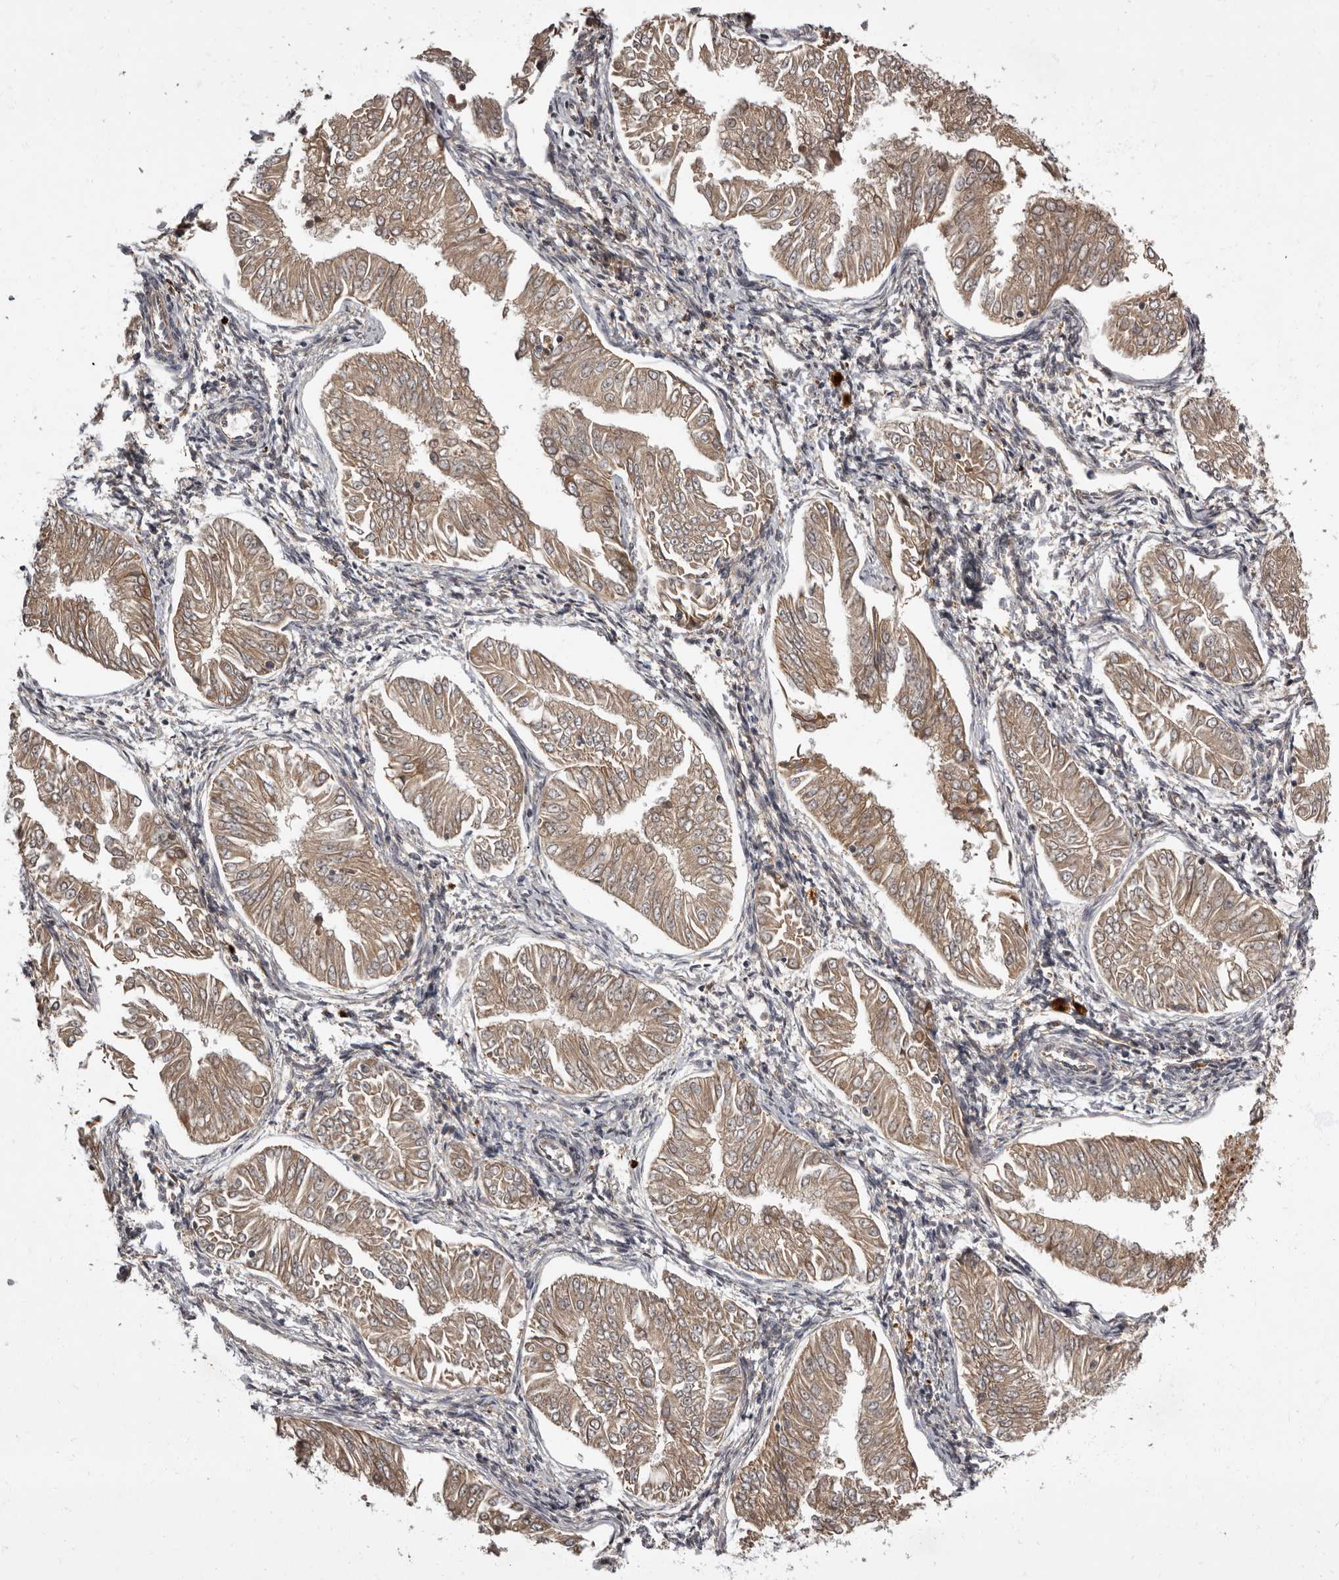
{"staining": {"intensity": "moderate", "quantity": ">75%", "location": "cytoplasmic/membranous"}, "tissue": "endometrial cancer", "cell_type": "Tumor cells", "image_type": "cancer", "snomed": [{"axis": "morphology", "description": "Adenocarcinoma, NOS"}, {"axis": "topography", "description": "Endometrium"}], "caption": "Adenocarcinoma (endometrial) stained with immunohistochemistry demonstrates moderate cytoplasmic/membranous staining in about >75% of tumor cells. (DAB (3,3'-diaminobenzidine) IHC, brown staining for protein, blue staining for nuclei).", "gene": "ADCY2", "patient": {"sex": "female", "age": 53}}